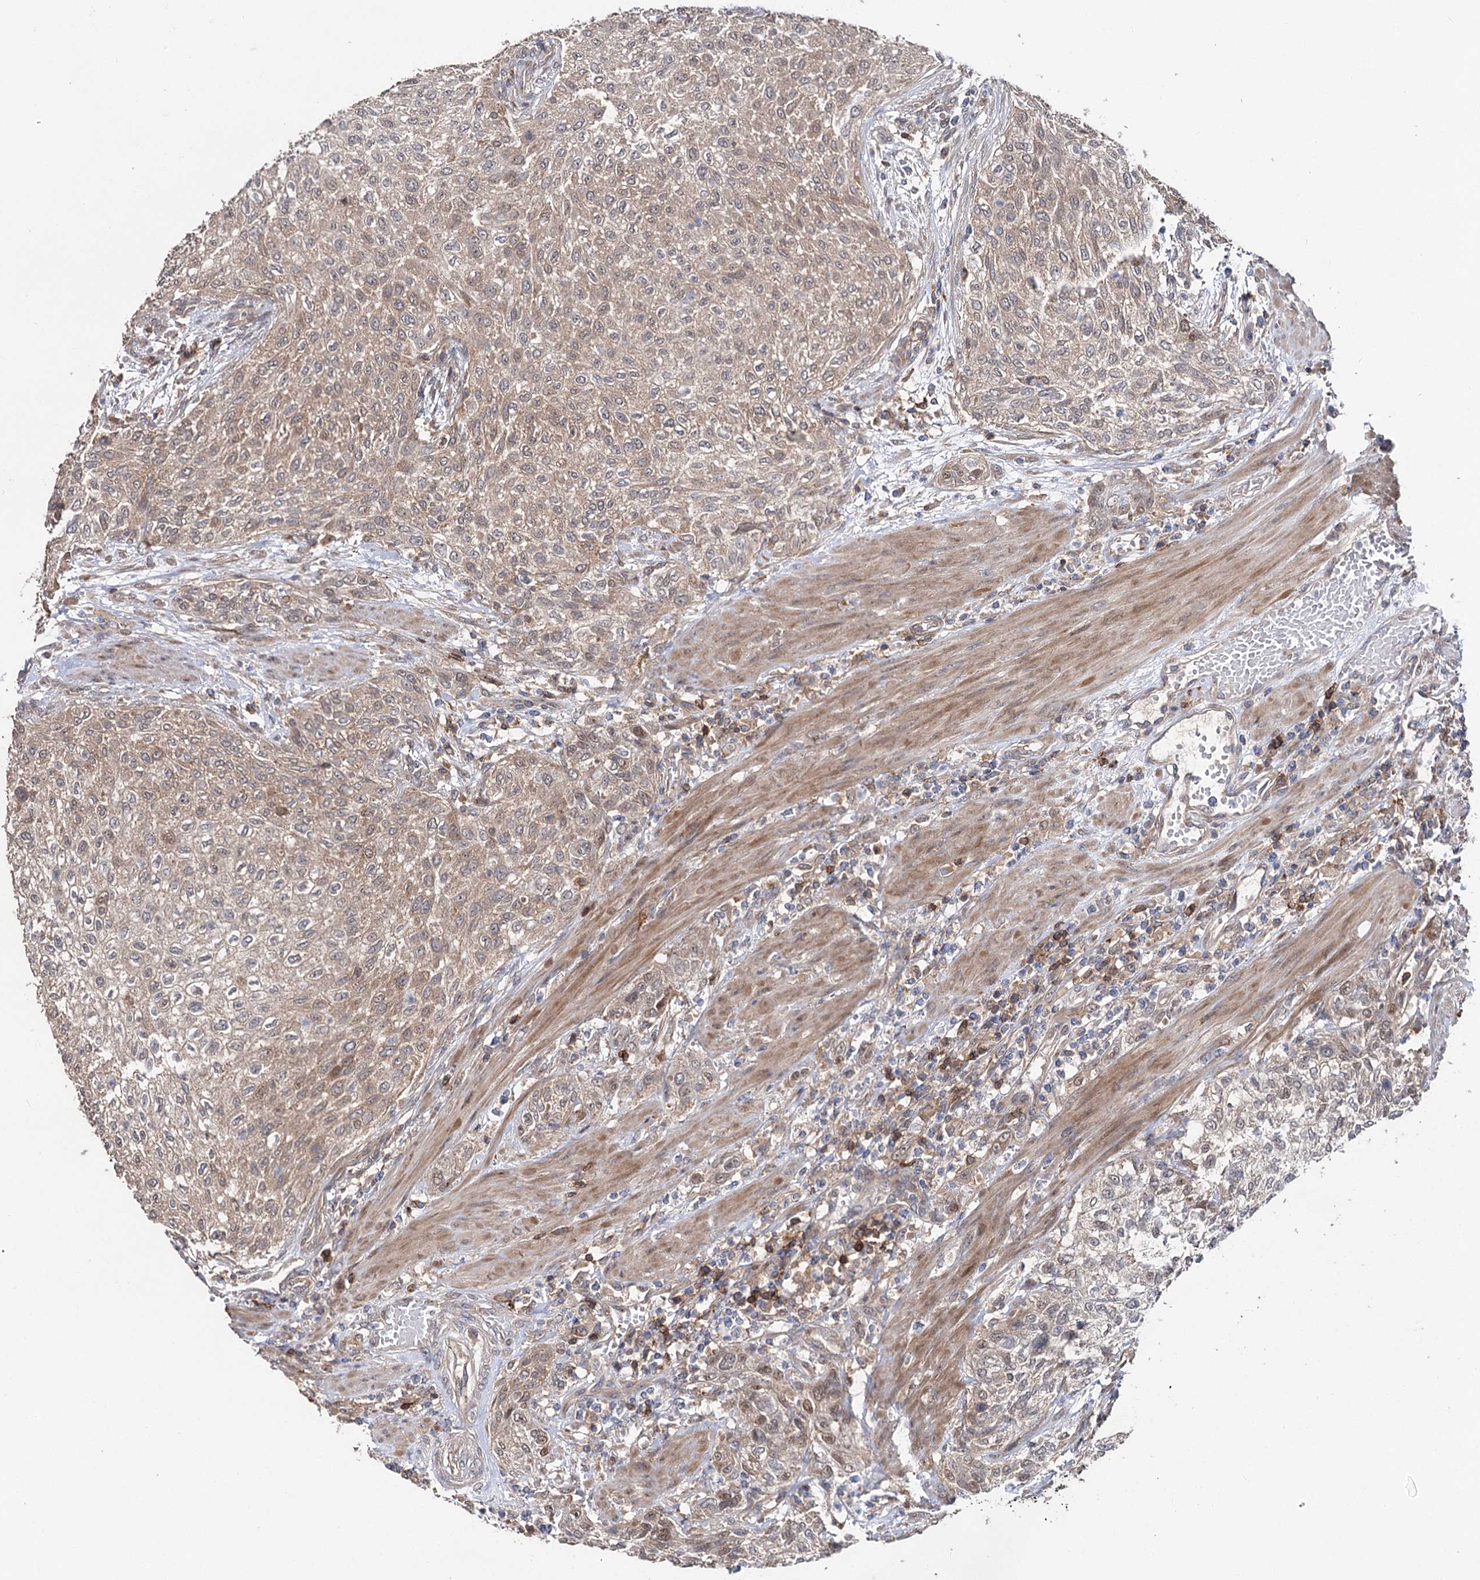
{"staining": {"intensity": "weak", "quantity": "25%-75%", "location": "cytoplasmic/membranous,nuclear"}, "tissue": "urothelial cancer", "cell_type": "Tumor cells", "image_type": "cancer", "snomed": [{"axis": "morphology", "description": "Urothelial carcinoma, High grade"}, {"axis": "topography", "description": "Urinary bladder"}], "caption": "An immunohistochemistry micrograph of tumor tissue is shown. Protein staining in brown labels weak cytoplasmic/membranous and nuclear positivity in high-grade urothelial carcinoma within tumor cells.", "gene": "STX6", "patient": {"sex": "male", "age": 35}}